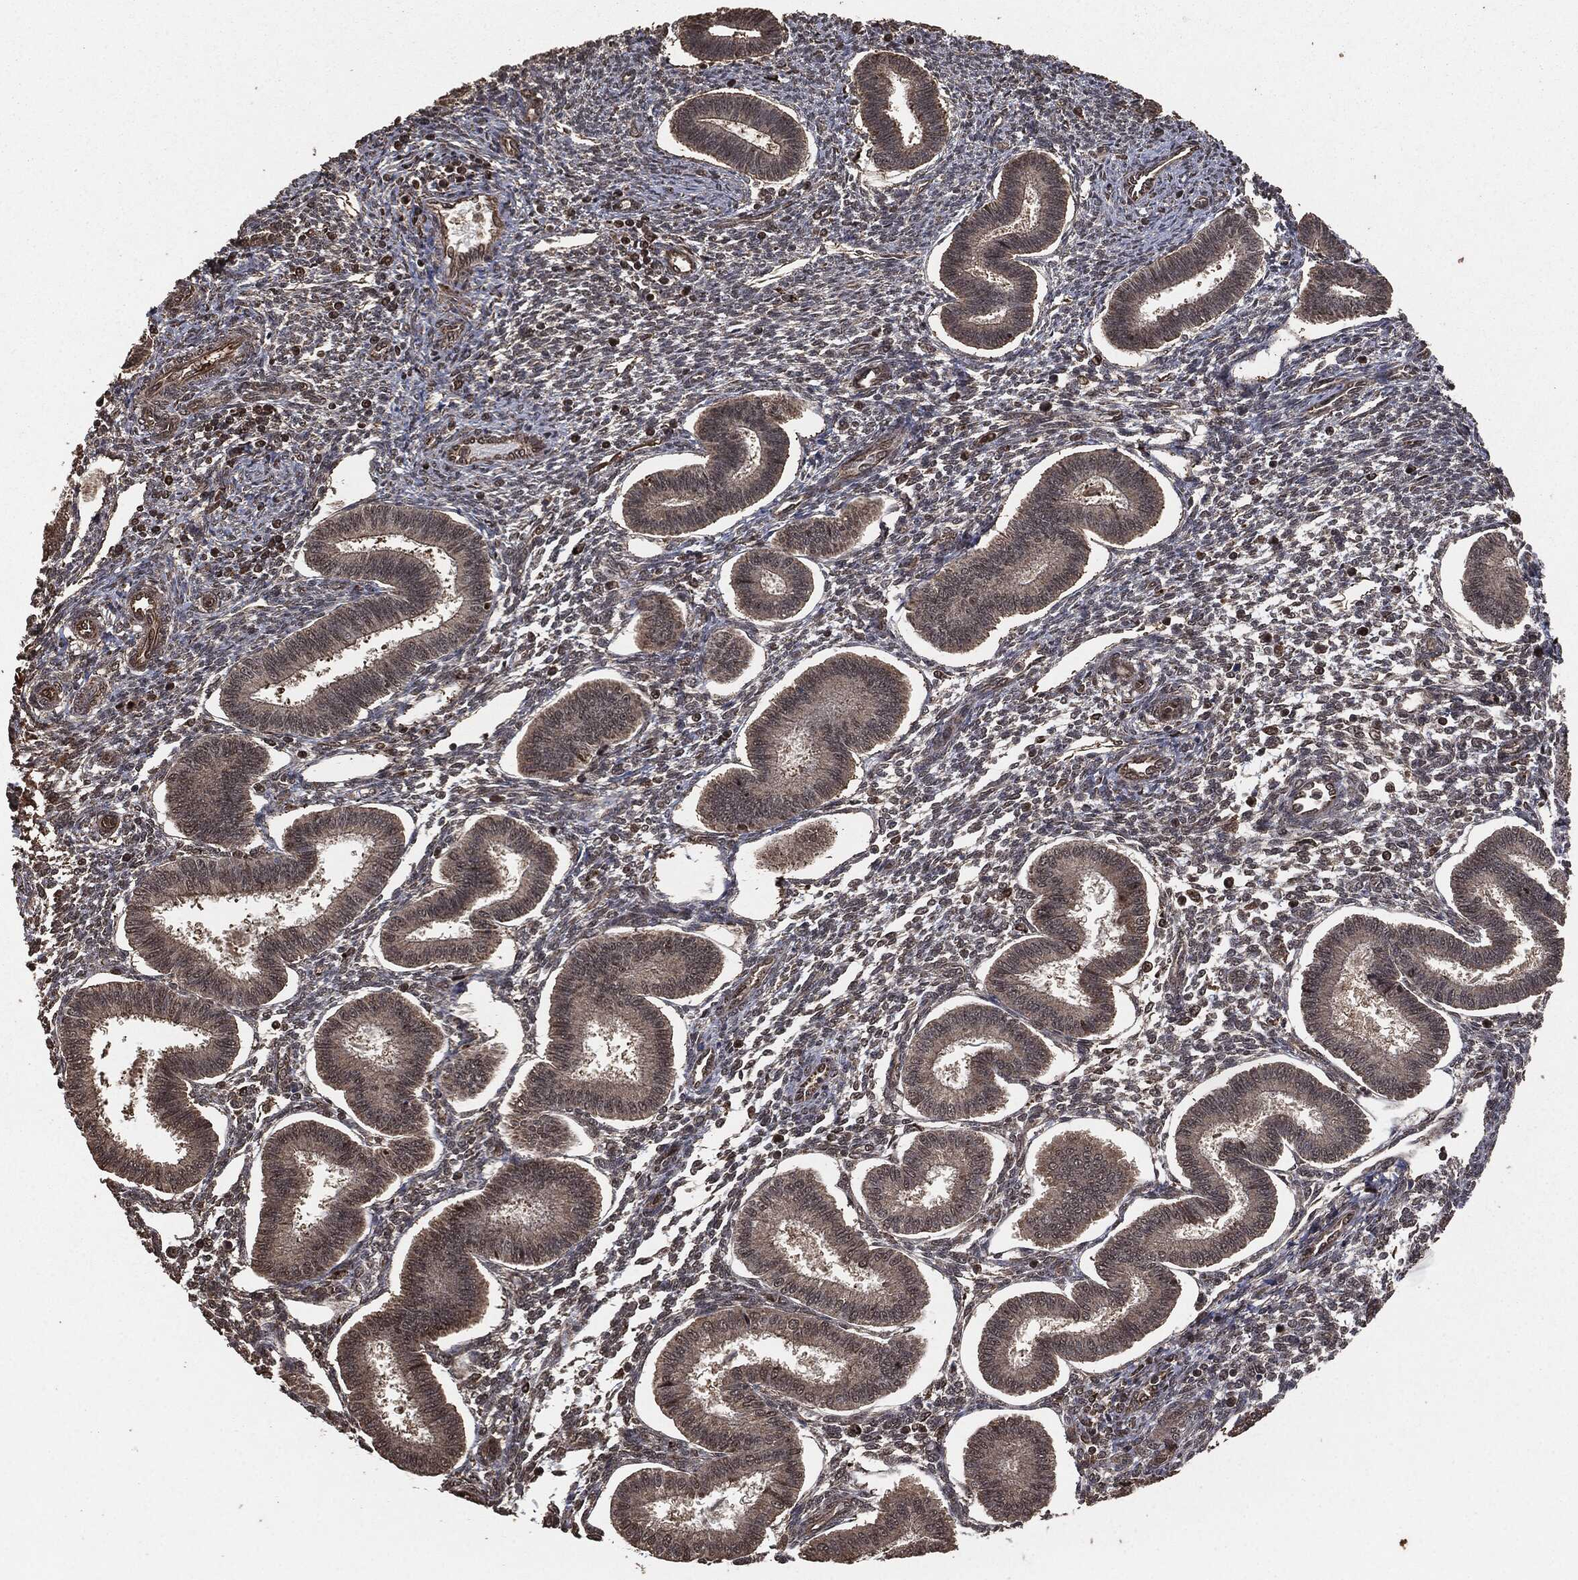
{"staining": {"intensity": "strong", "quantity": "25%-75%", "location": "cytoplasmic/membranous,nuclear"}, "tissue": "endometrium", "cell_type": "Cells in endometrial stroma", "image_type": "normal", "snomed": [{"axis": "morphology", "description": "Normal tissue, NOS"}, {"axis": "topography", "description": "Endometrium"}], "caption": "Protein positivity by immunohistochemistry reveals strong cytoplasmic/membranous,nuclear staining in approximately 25%-75% of cells in endometrial stroma in normal endometrium. (brown staining indicates protein expression, while blue staining denotes nuclei).", "gene": "EGFR", "patient": {"sex": "female", "age": 43}}